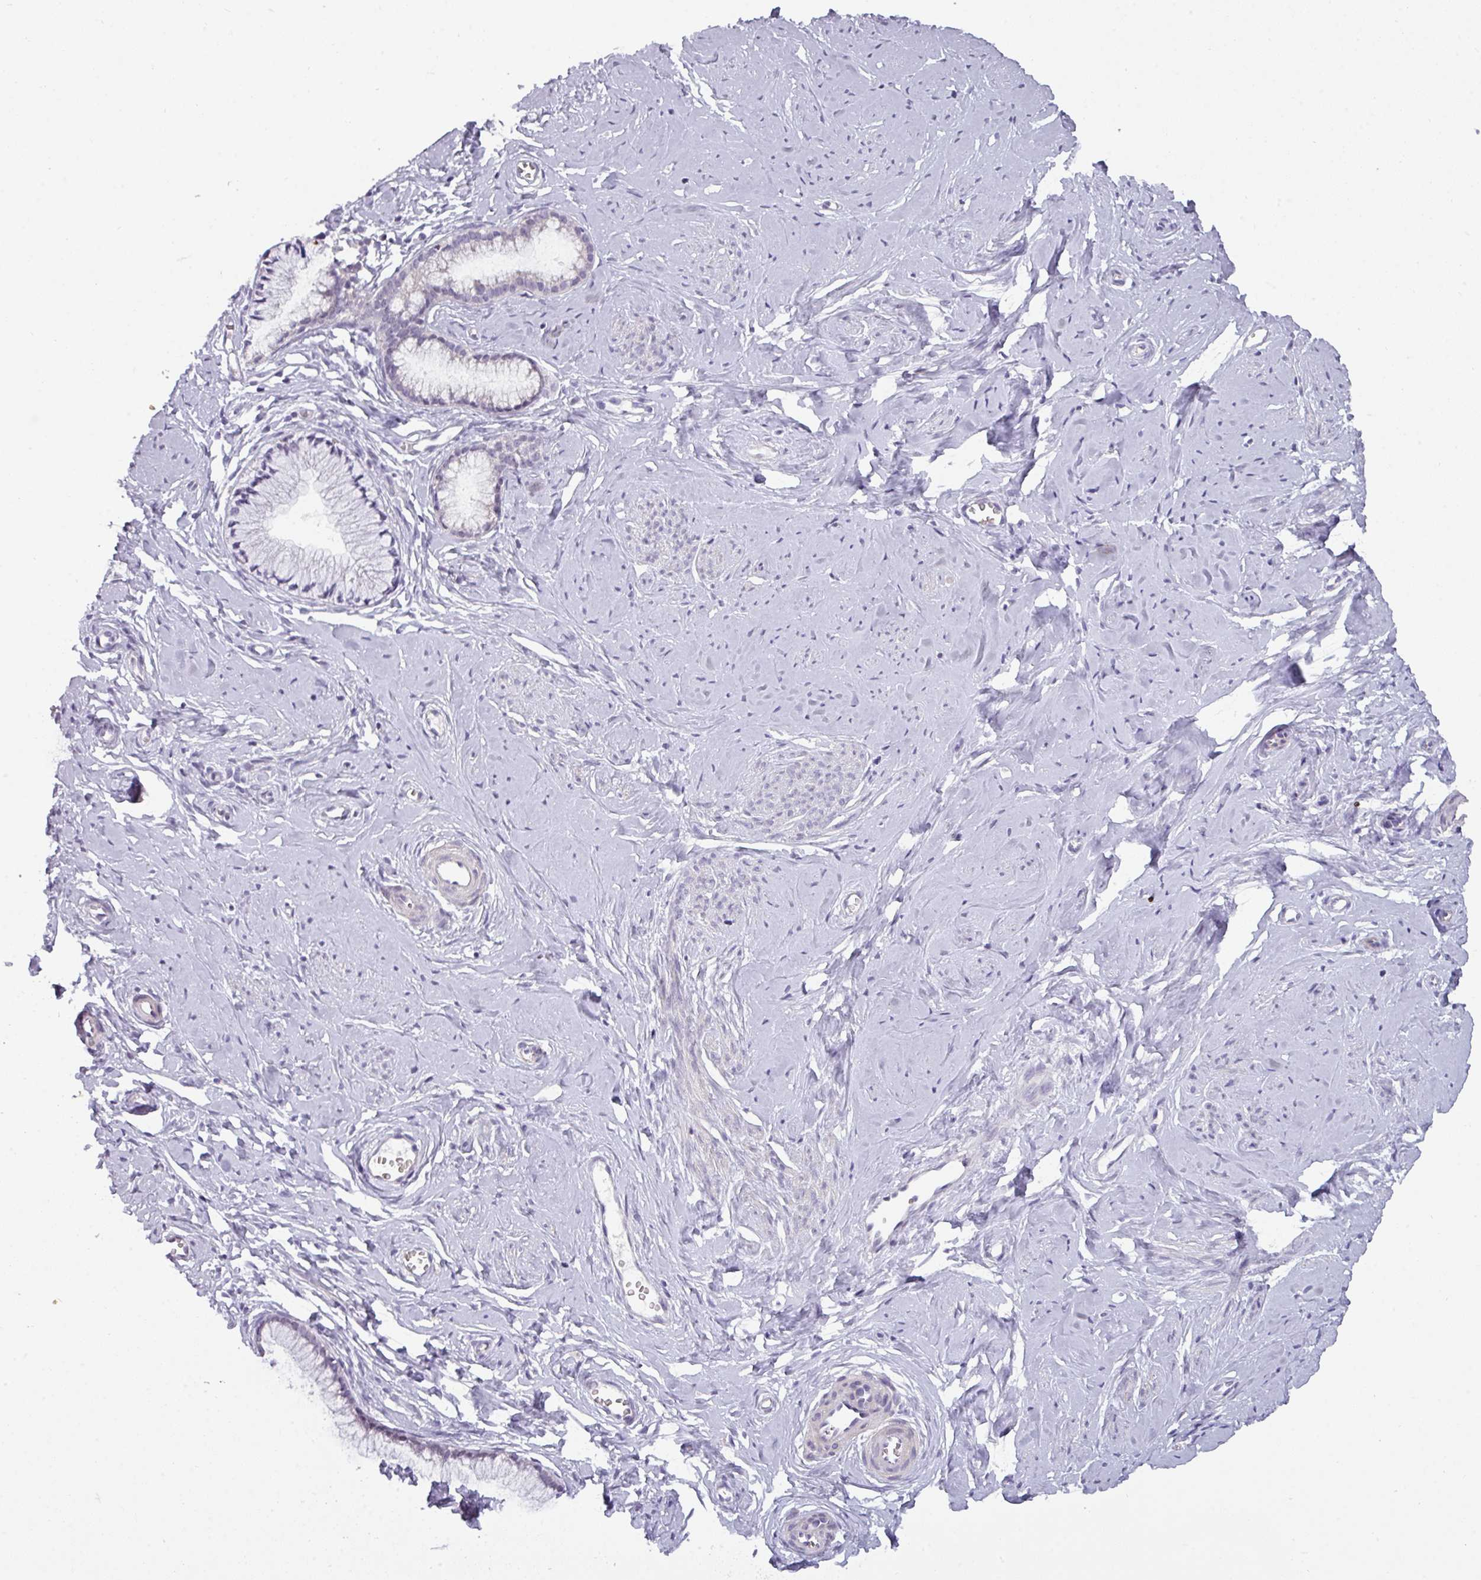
{"staining": {"intensity": "negative", "quantity": "none", "location": "none"}, "tissue": "cervix", "cell_type": "Glandular cells", "image_type": "normal", "snomed": [{"axis": "morphology", "description": "Normal tissue, NOS"}, {"axis": "topography", "description": "Cervix"}], "caption": "This micrograph is of benign cervix stained with IHC to label a protein in brown with the nuclei are counter-stained blue. There is no positivity in glandular cells.", "gene": "C2orf68", "patient": {"sex": "female", "age": 40}}